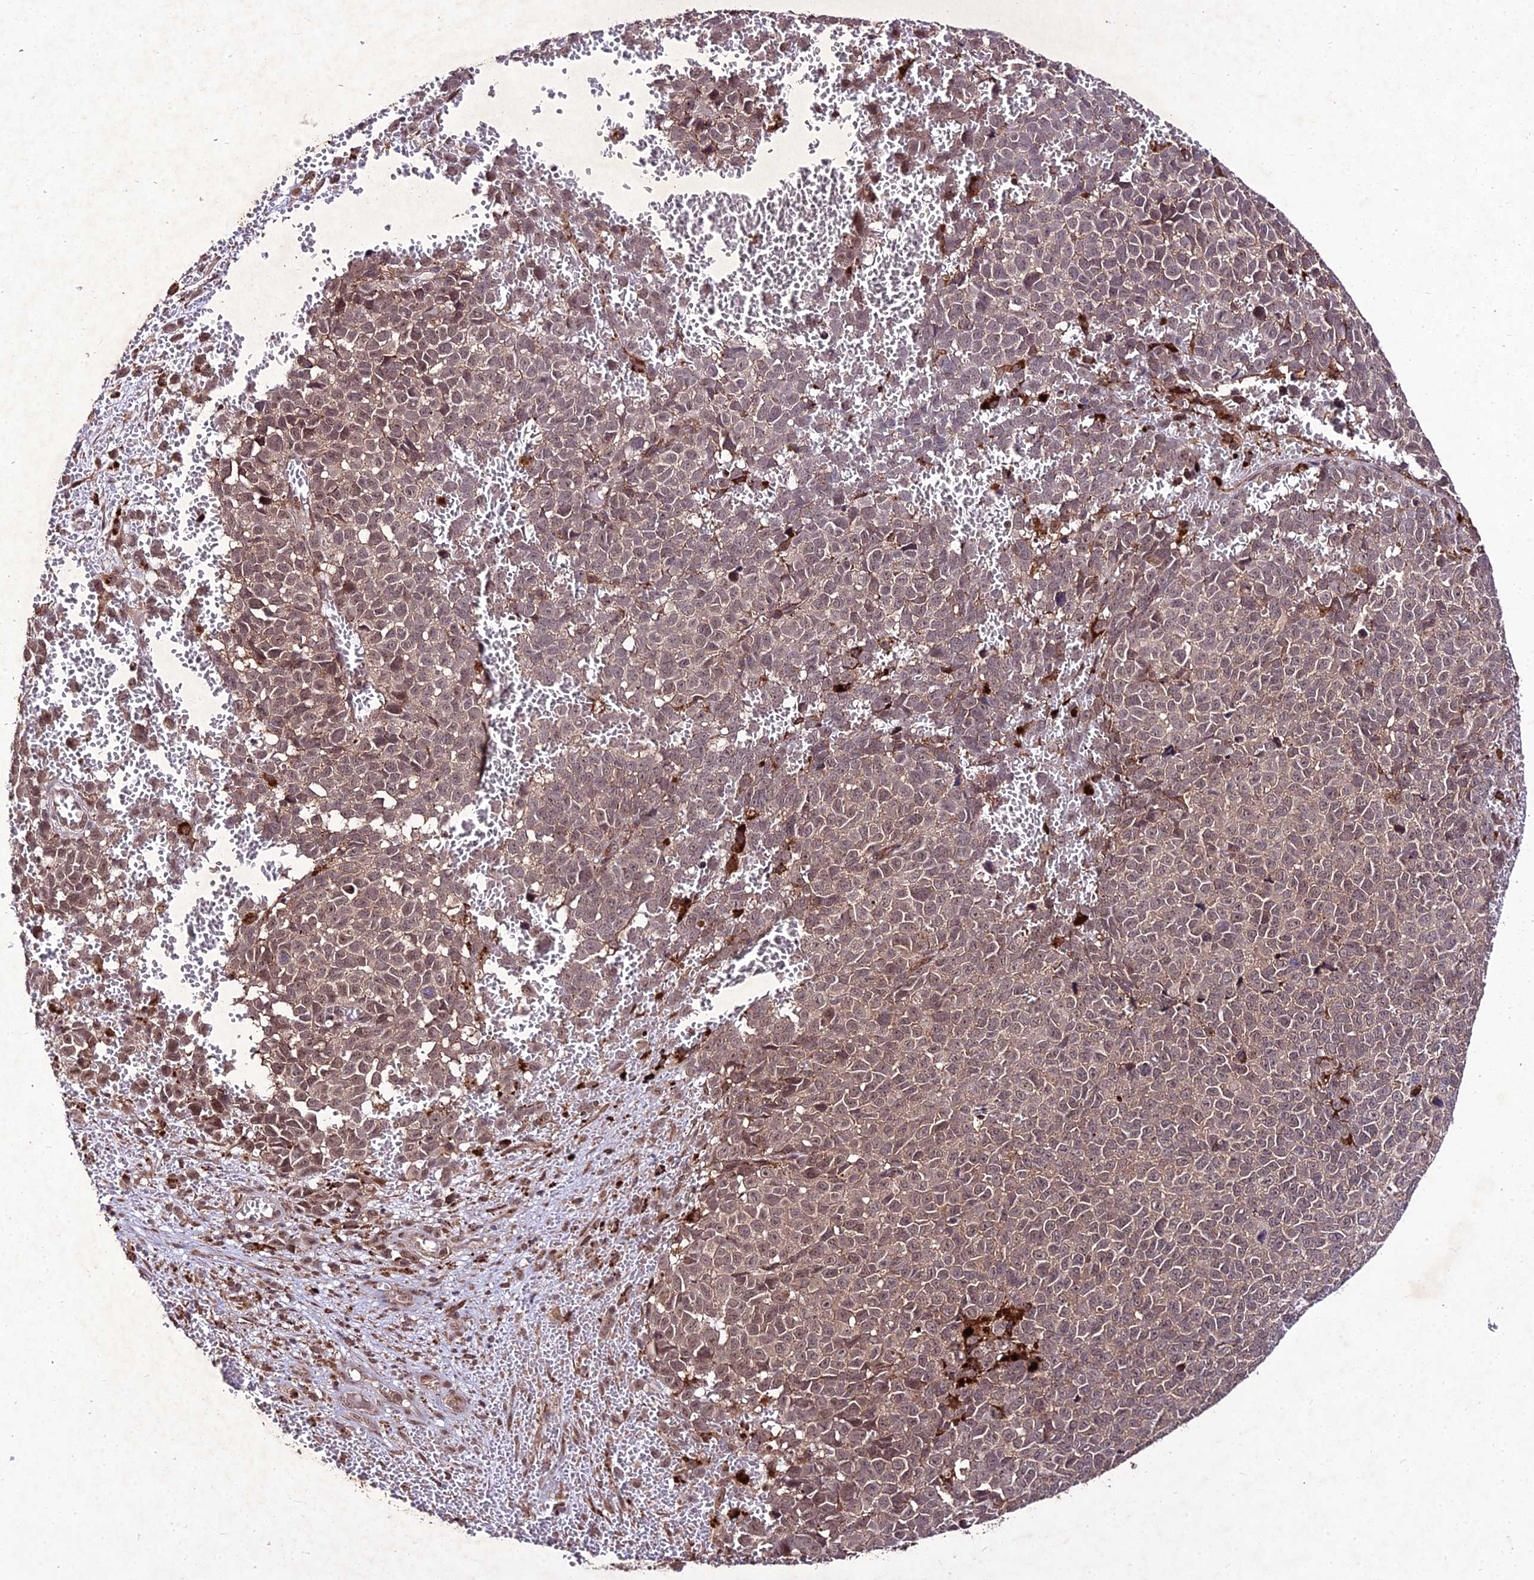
{"staining": {"intensity": "weak", "quantity": ">75%", "location": "cytoplasmic/membranous,nuclear"}, "tissue": "melanoma", "cell_type": "Tumor cells", "image_type": "cancer", "snomed": [{"axis": "morphology", "description": "Malignant melanoma, NOS"}, {"axis": "topography", "description": "Nose, NOS"}], "caption": "Immunohistochemistry (IHC) photomicrograph of human malignant melanoma stained for a protein (brown), which exhibits low levels of weak cytoplasmic/membranous and nuclear positivity in approximately >75% of tumor cells.", "gene": "ZNF766", "patient": {"sex": "female", "age": 48}}